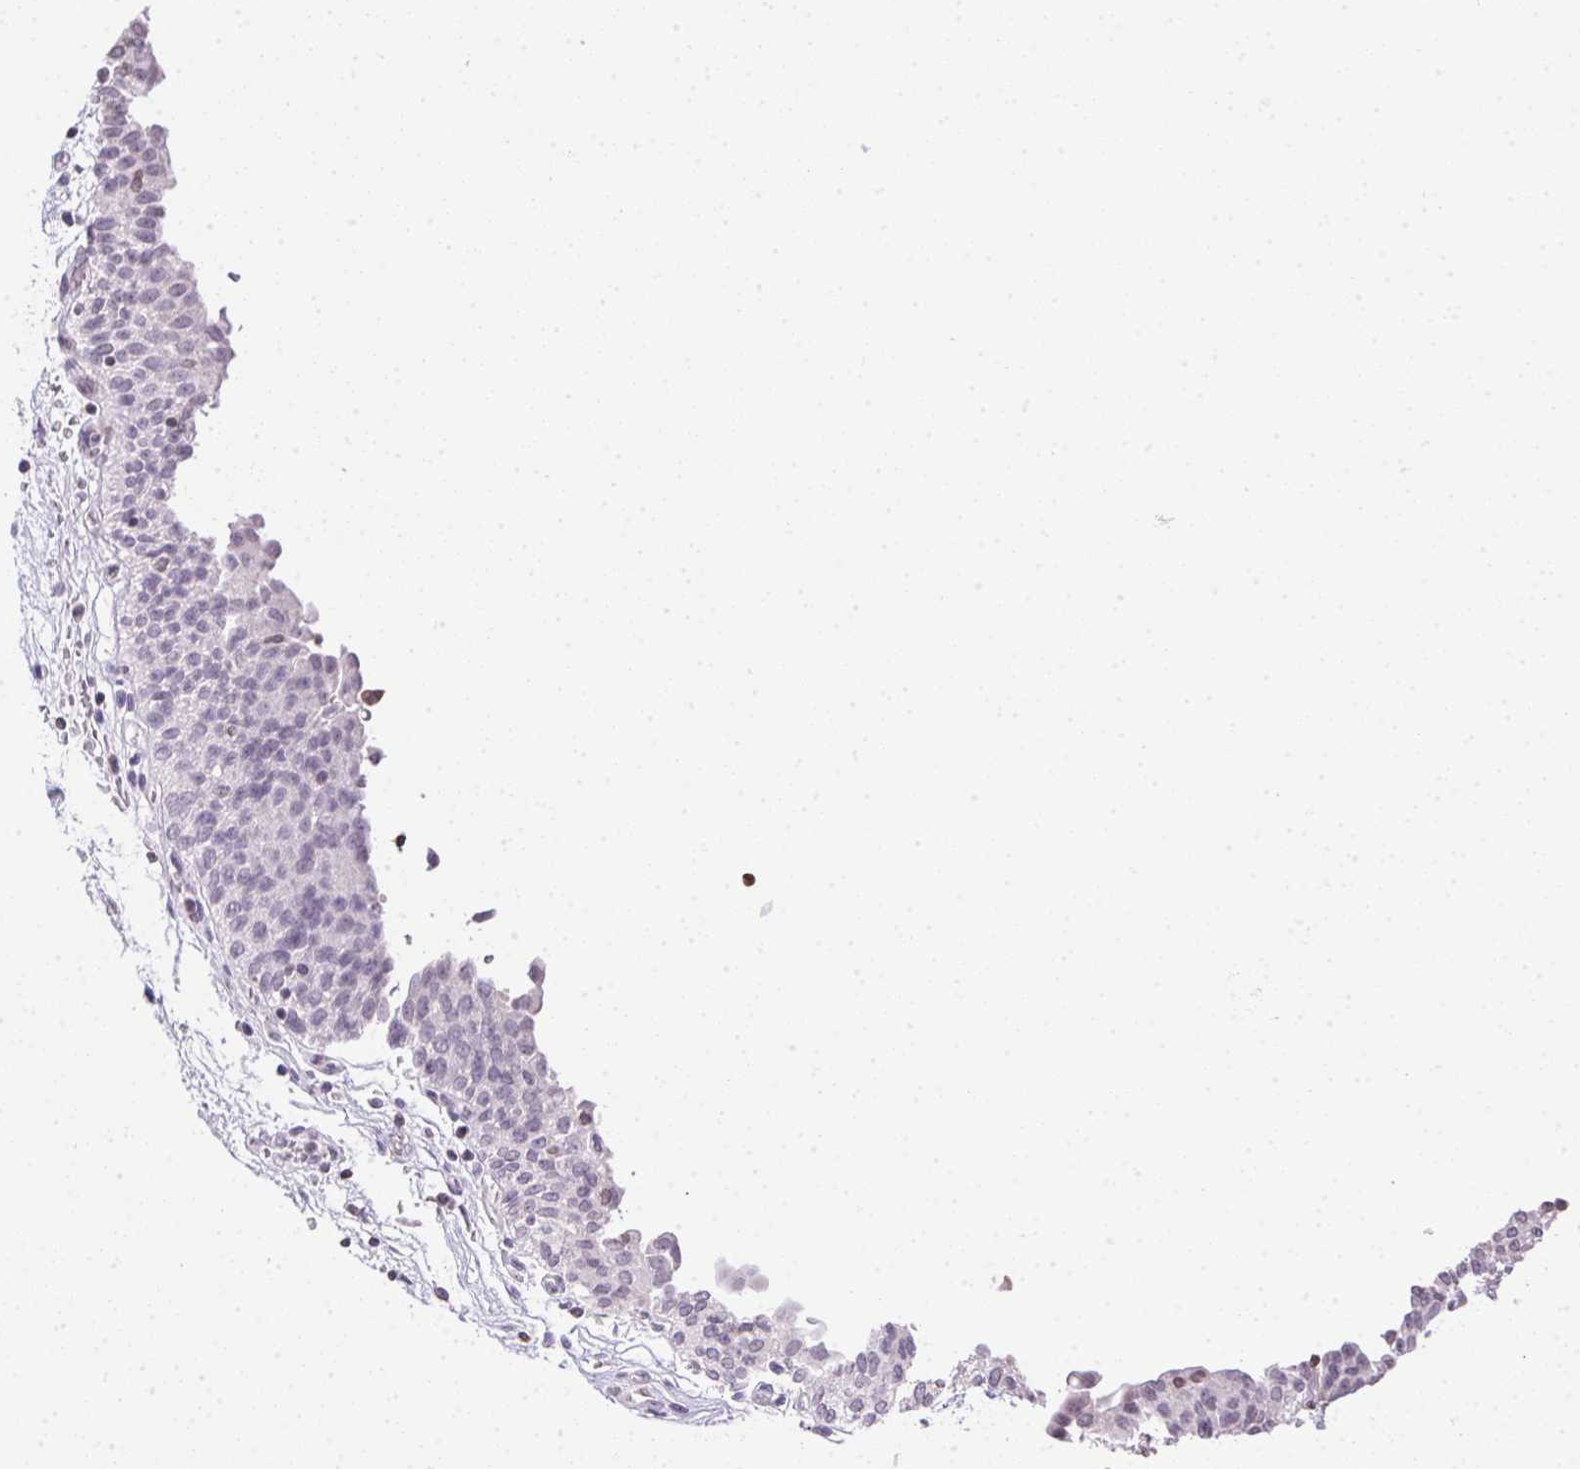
{"staining": {"intensity": "negative", "quantity": "none", "location": "none"}, "tissue": "urinary bladder", "cell_type": "Urothelial cells", "image_type": "normal", "snomed": [{"axis": "morphology", "description": "Normal tissue, NOS"}, {"axis": "topography", "description": "Urinary bladder"}], "caption": "IHC photomicrograph of benign urinary bladder: human urinary bladder stained with DAB (3,3'-diaminobenzidine) shows no significant protein expression in urothelial cells.", "gene": "PRL", "patient": {"sex": "male", "age": 68}}